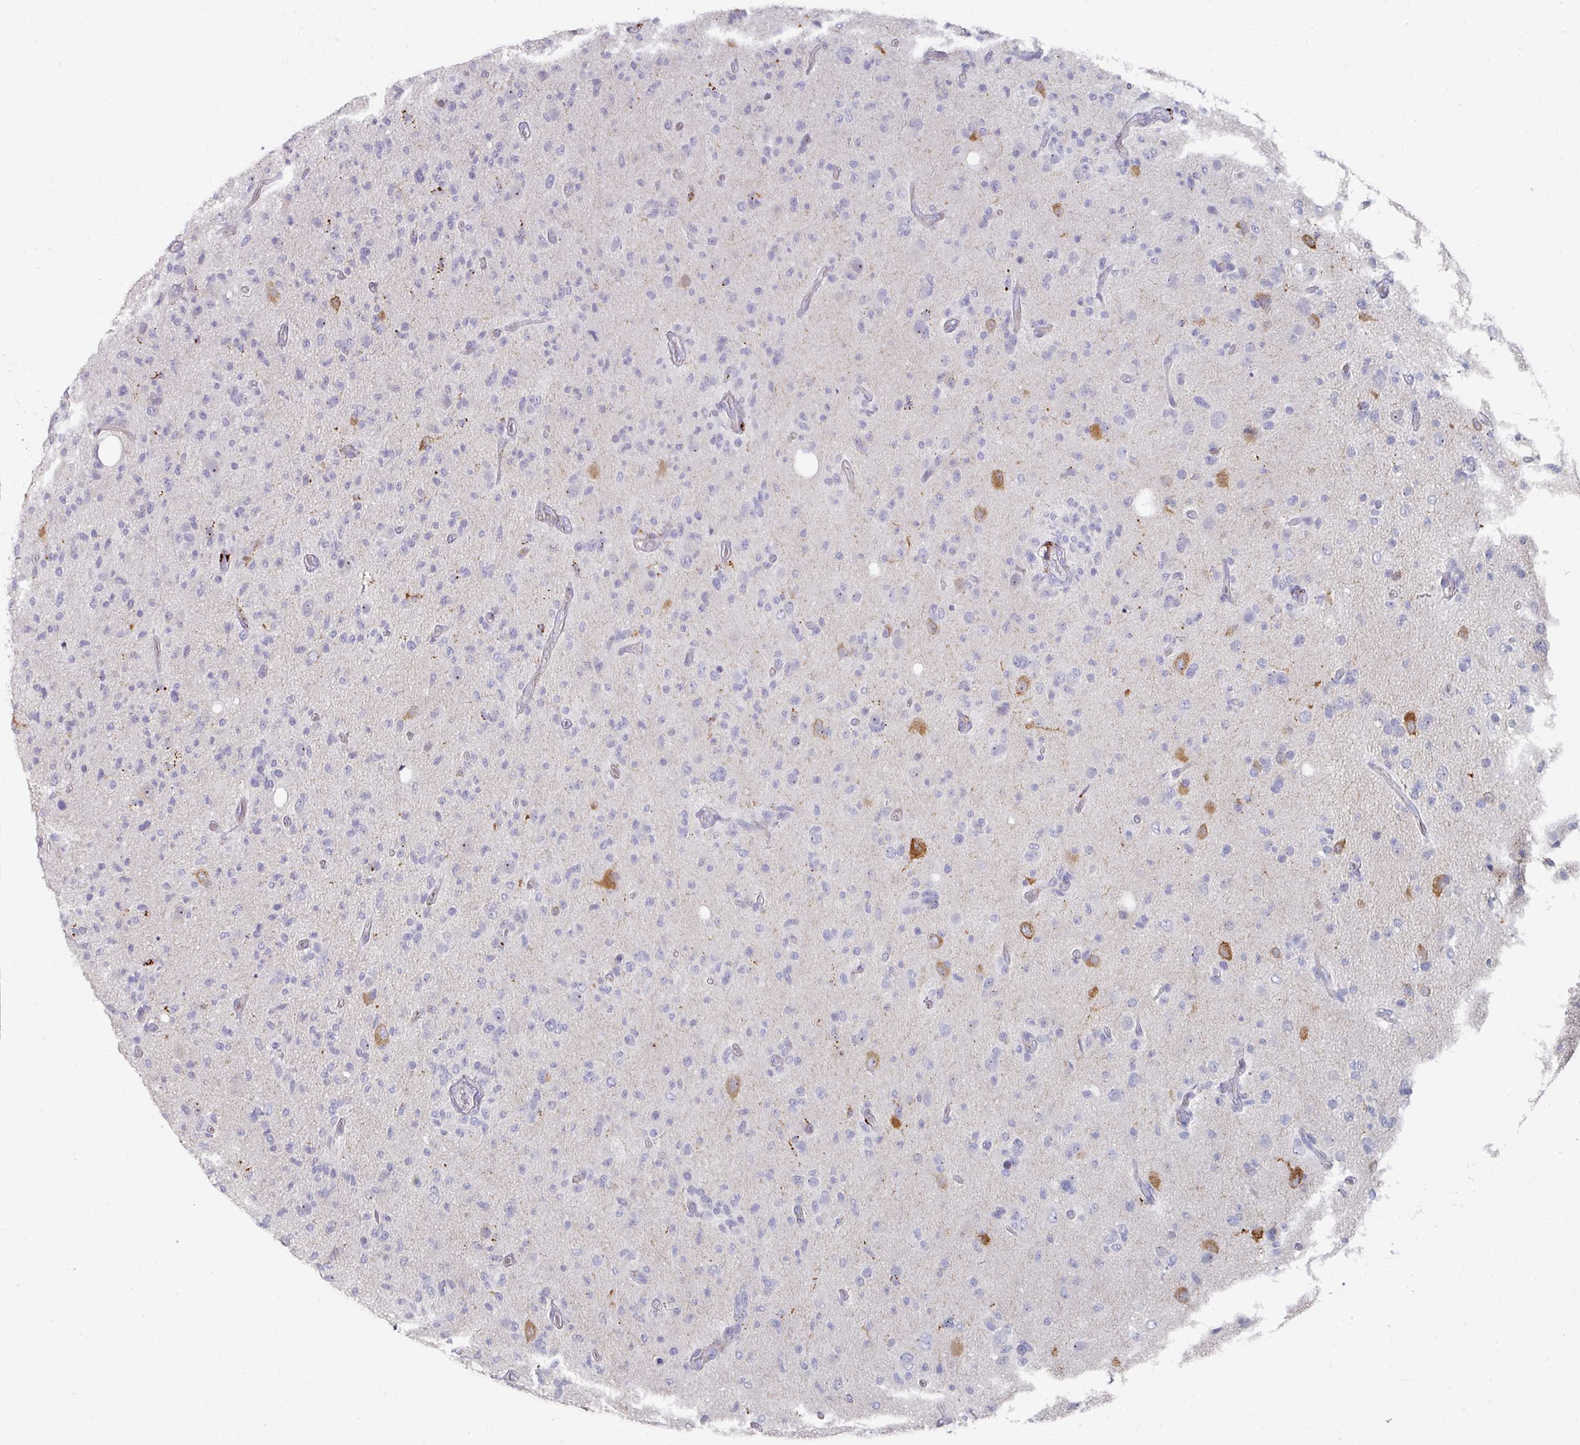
{"staining": {"intensity": "negative", "quantity": "none", "location": "none"}, "tissue": "glioma", "cell_type": "Tumor cells", "image_type": "cancer", "snomed": [{"axis": "morphology", "description": "Glioma, malignant, High grade"}, {"axis": "topography", "description": "Brain"}], "caption": "Protein analysis of malignant glioma (high-grade) shows no significant positivity in tumor cells.", "gene": "NT5C1A", "patient": {"sex": "female", "age": 67}}